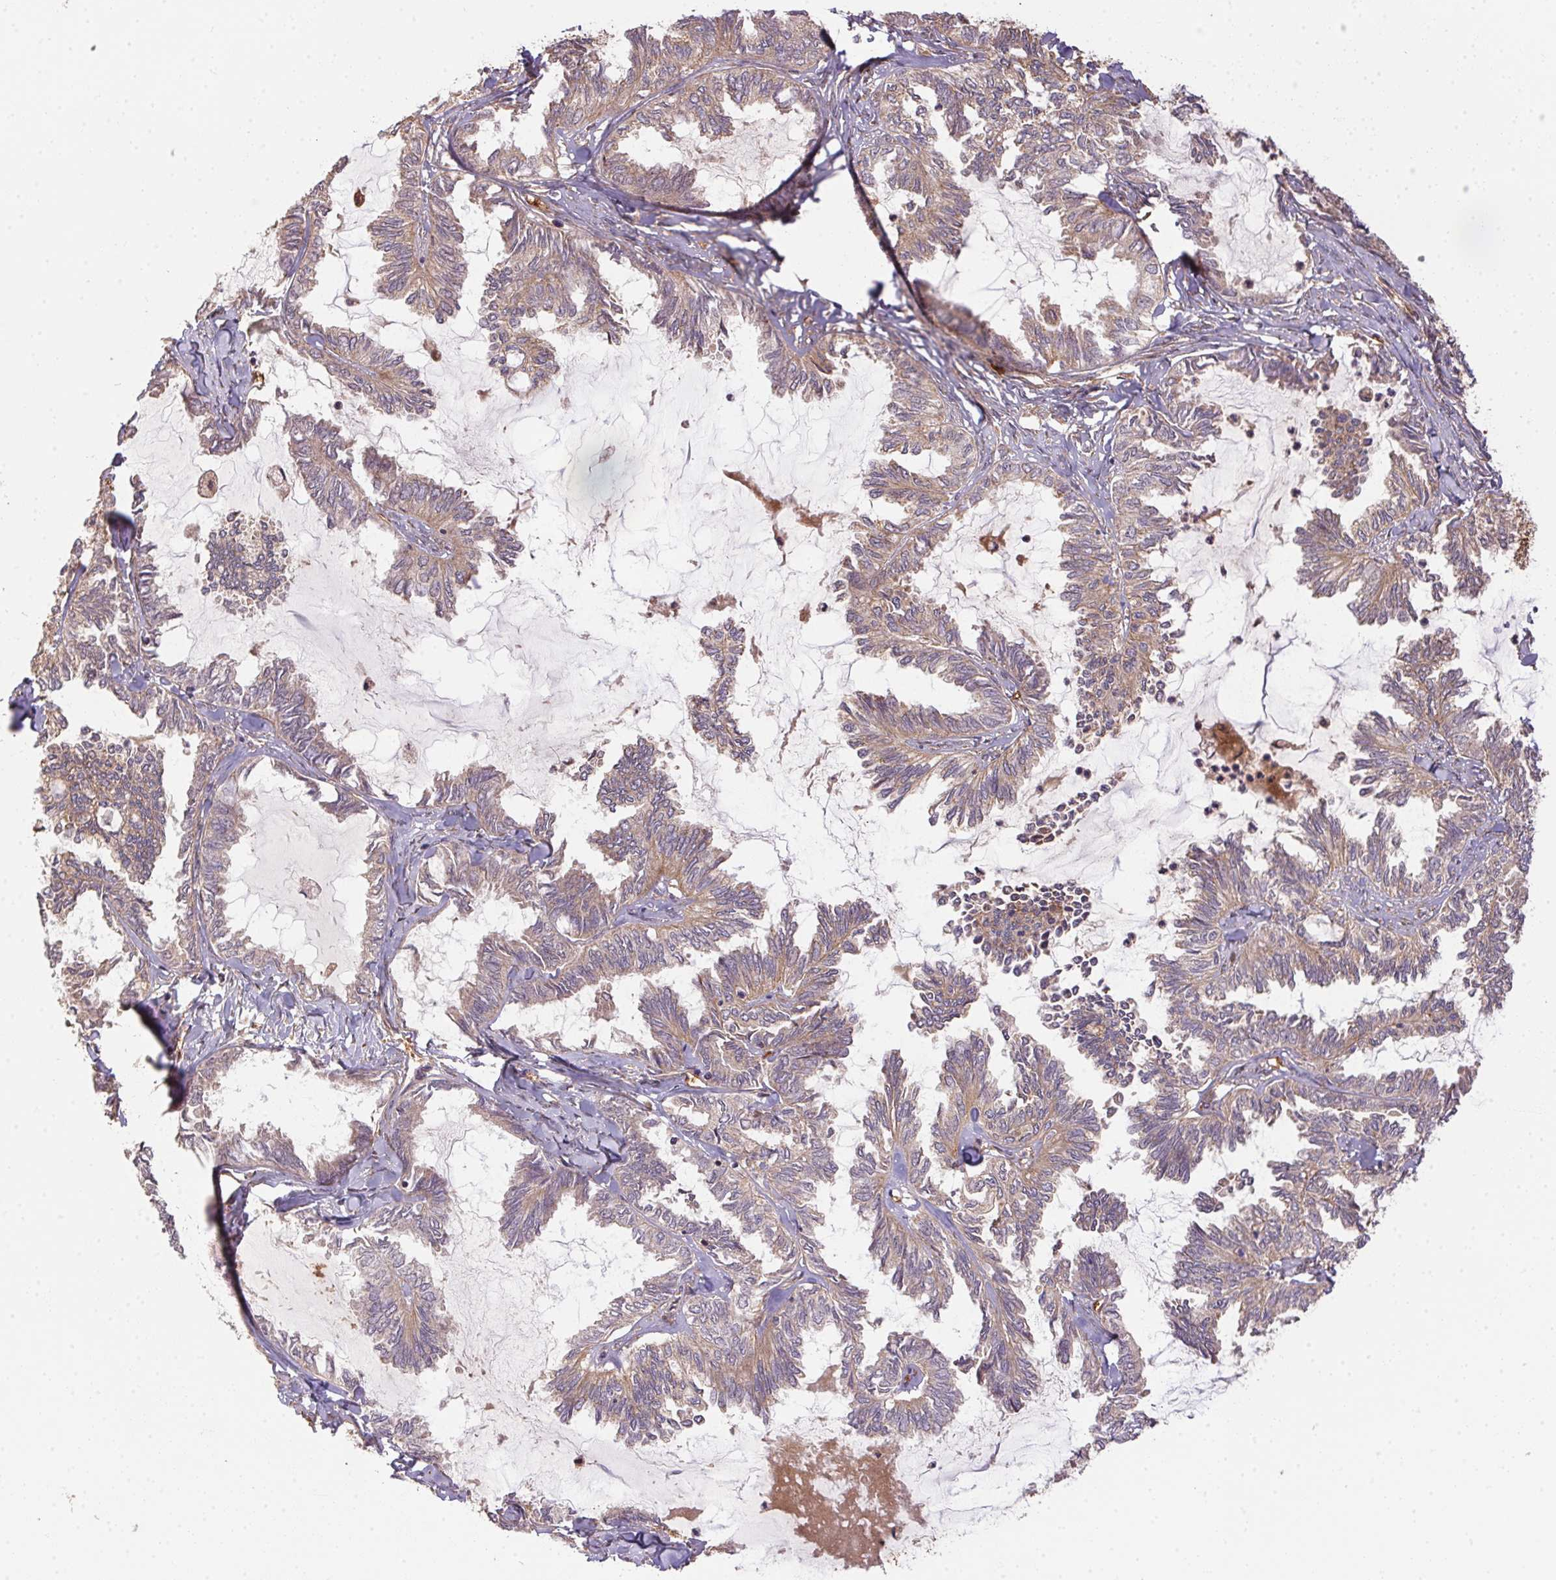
{"staining": {"intensity": "moderate", "quantity": "25%-75%", "location": "cytoplasmic/membranous"}, "tissue": "ovarian cancer", "cell_type": "Tumor cells", "image_type": "cancer", "snomed": [{"axis": "morphology", "description": "Carcinoma, endometroid"}, {"axis": "topography", "description": "Ovary"}], "caption": "This is a micrograph of immunohistochemistry staining of ovarian cancer (endometroid carcinoma), which shows moderate expression in the cytoplasmic/membranous of tumor cells.", "gene": "USE1", "patient": {"sex": "female", "age": 70}}